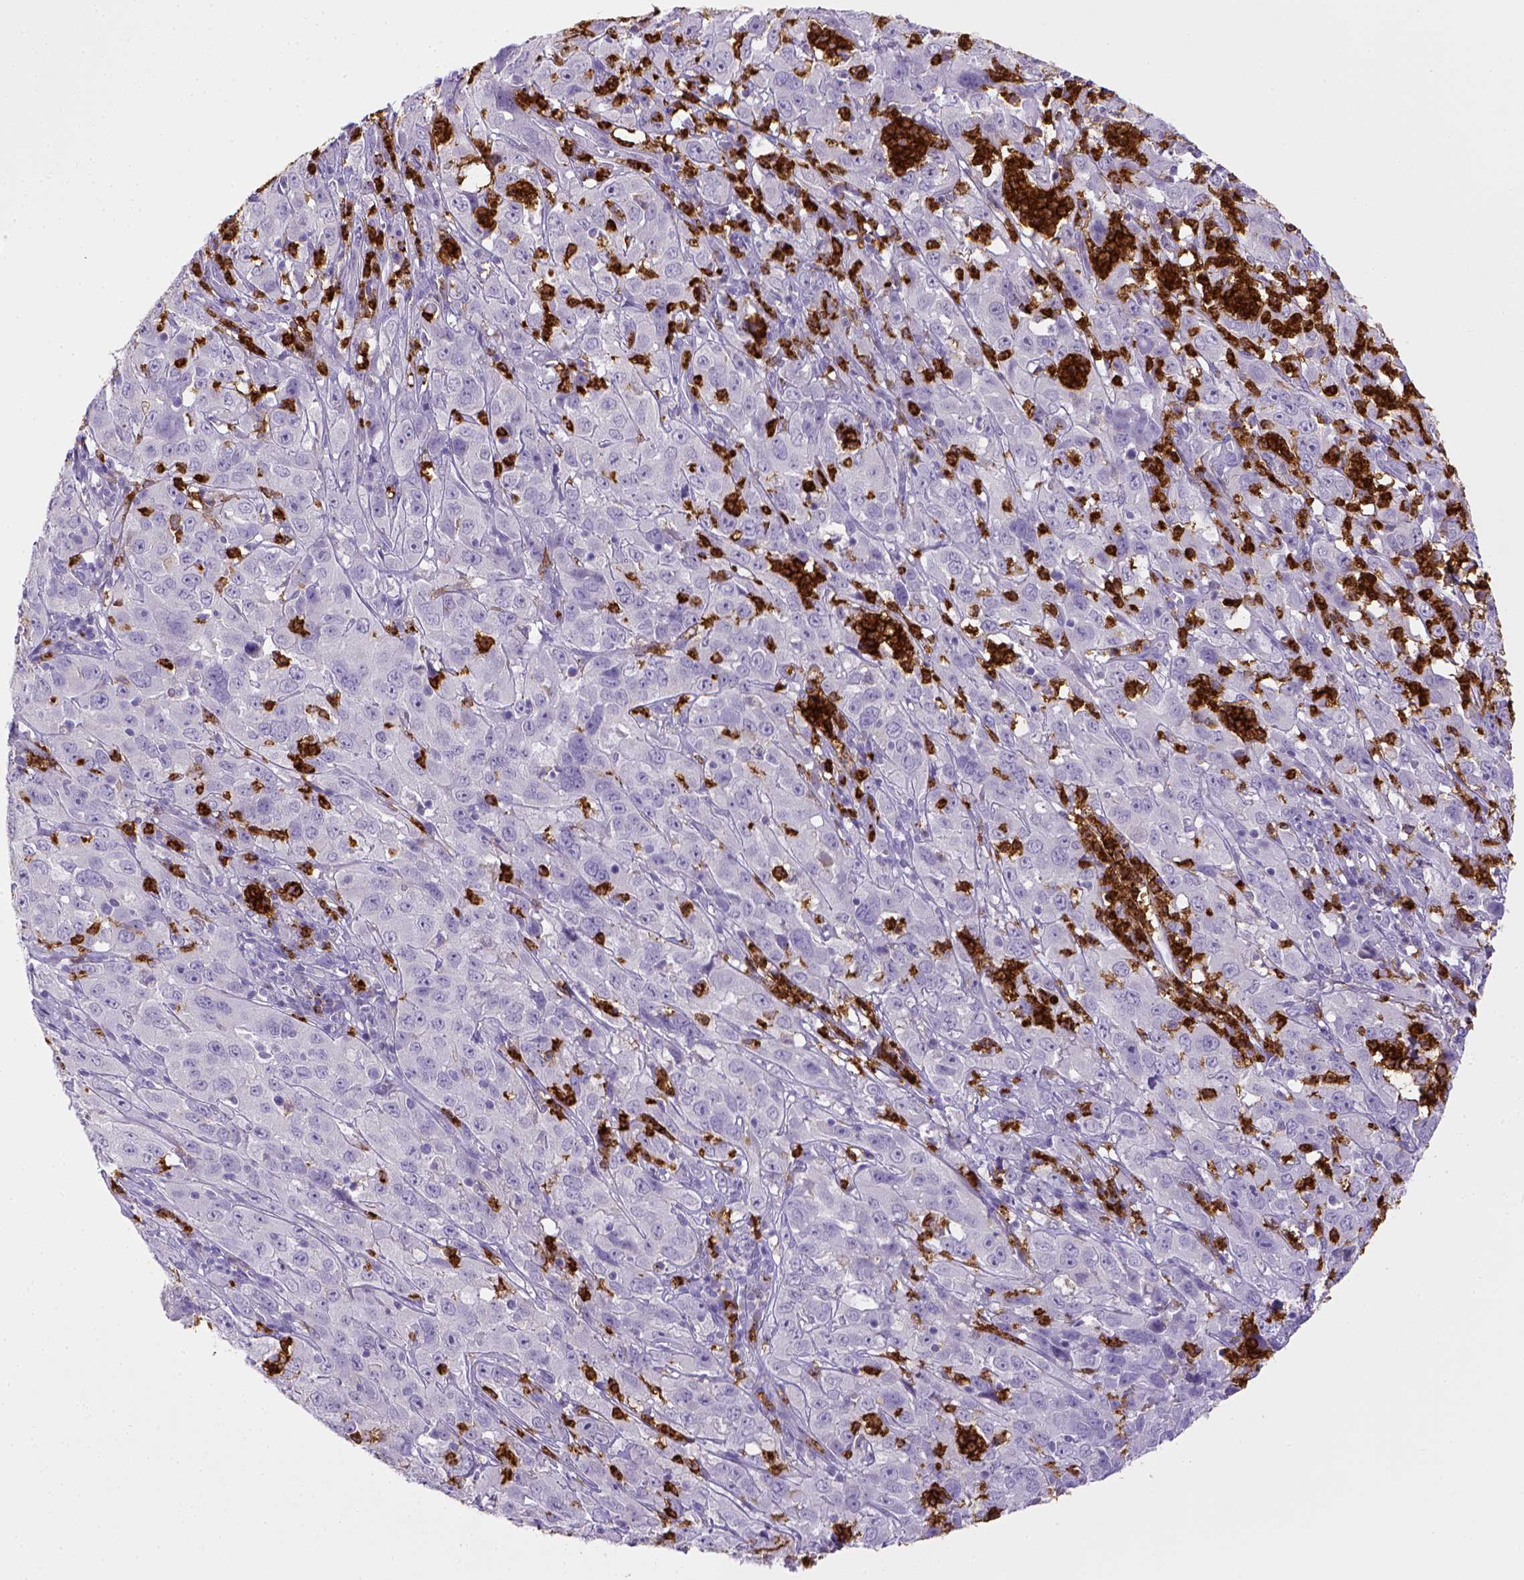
{"staining": {"intensity": "negative", "quantity": "none", "location": "none"}, "tissue": "cervical cancer", "cell_type": "Tumor cells", "image_type": "cancer", "snomed": [{"axis": "morphology", "description": "Squamous cell carcinoma, NOS"}, {"axis": "topography", "description": "Cervix"}], "caption": "This is an immunohistochemistry image of human cervical squamous cell carcinoma. There is no staining in tumor cells.", "gene": "ITGAM", "patient": {"sex": "female", "age": 32}}